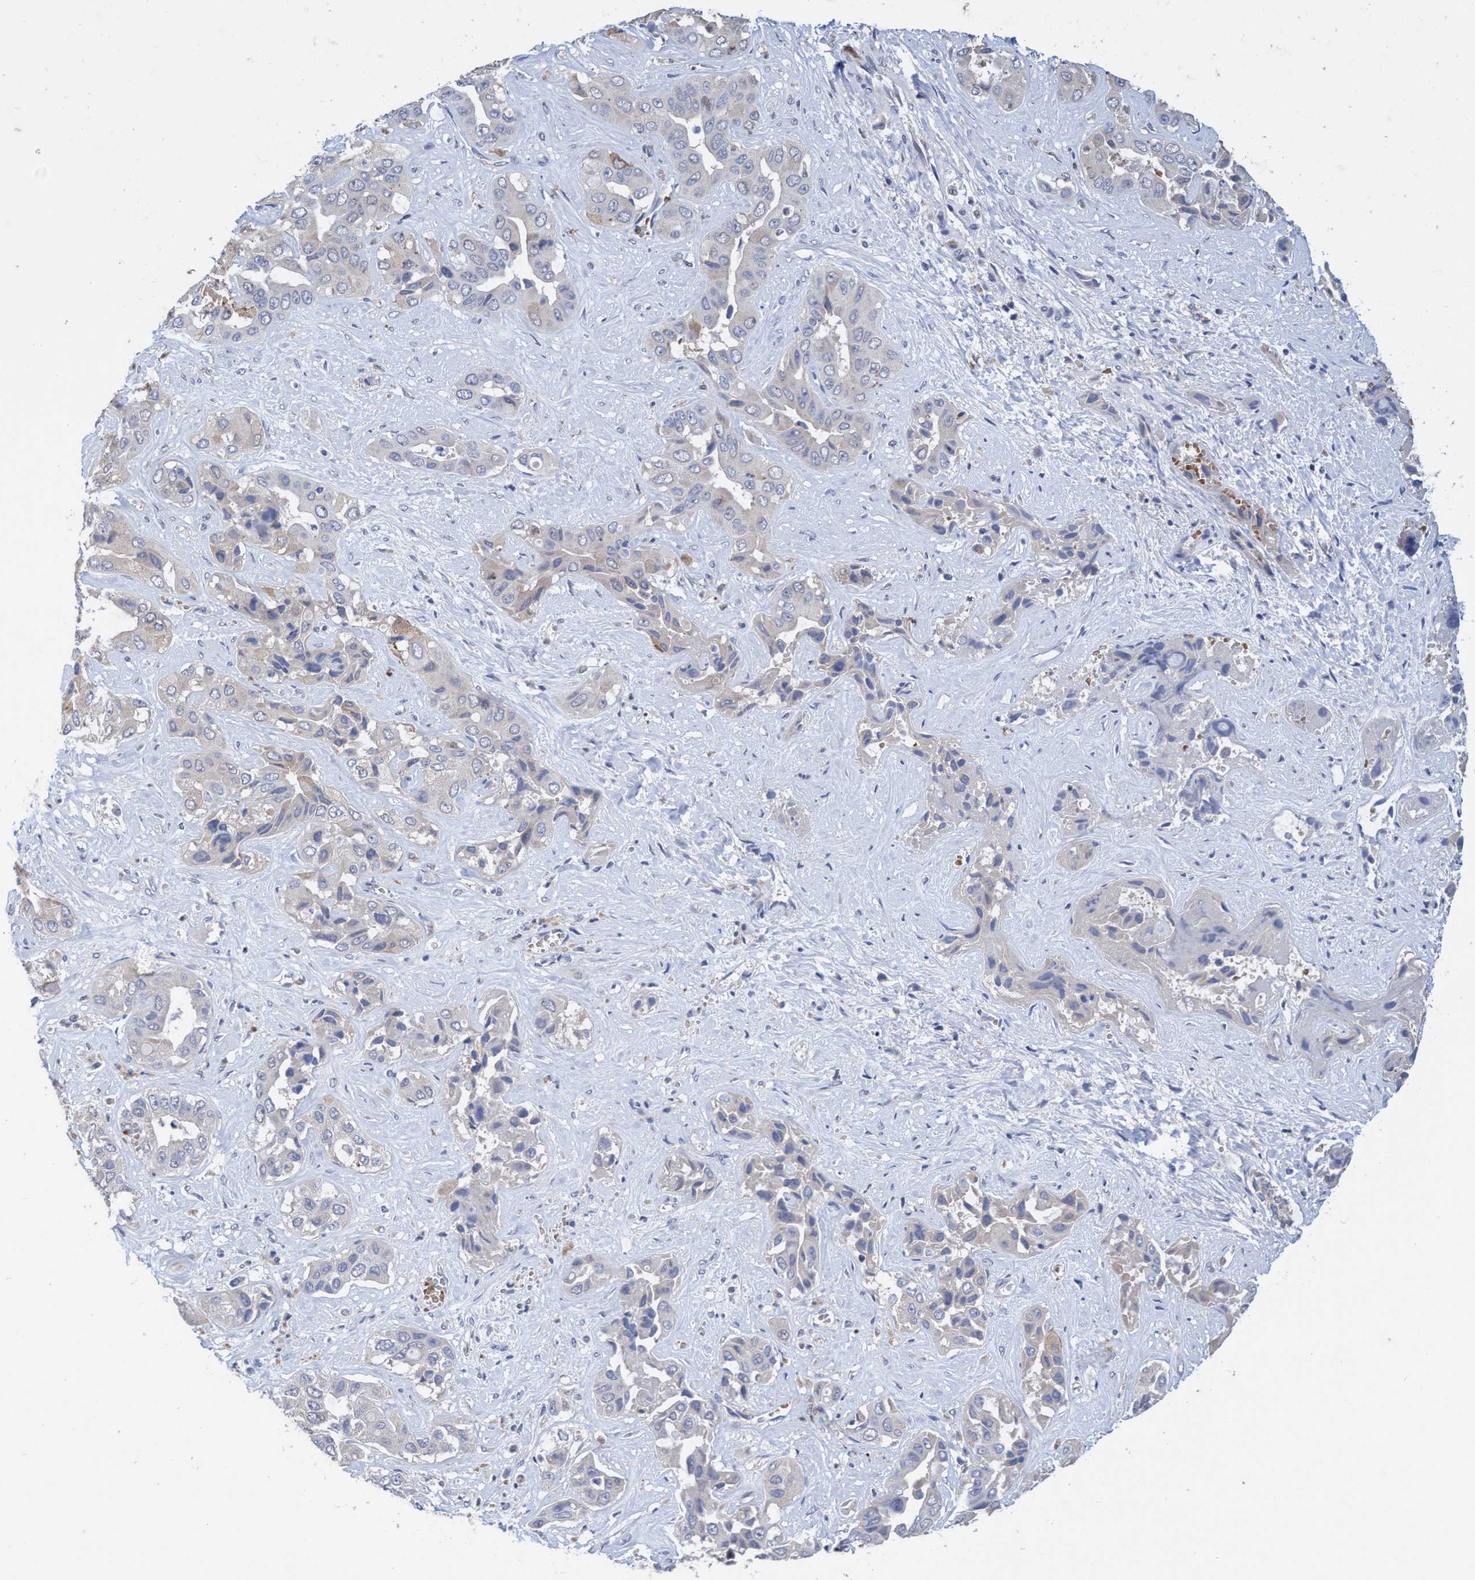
{"staining": {"intensity": "negative", "quantity": "none", "location": "none"}, "tissue": "liver cancer", "cell_type": "Tumor cells", "image_type": "cancer", "snomed": [{"axis": "morphology", "description": "Cholangiocarcinoma"}, {"axis": "topography", "description": "Liver"}], "caption": "Histopathology image shows no significant protein staining in tumor cells of liver cancer.", "gene": "SEMA4D", "patient": {"sex": "female", "age": 52}}